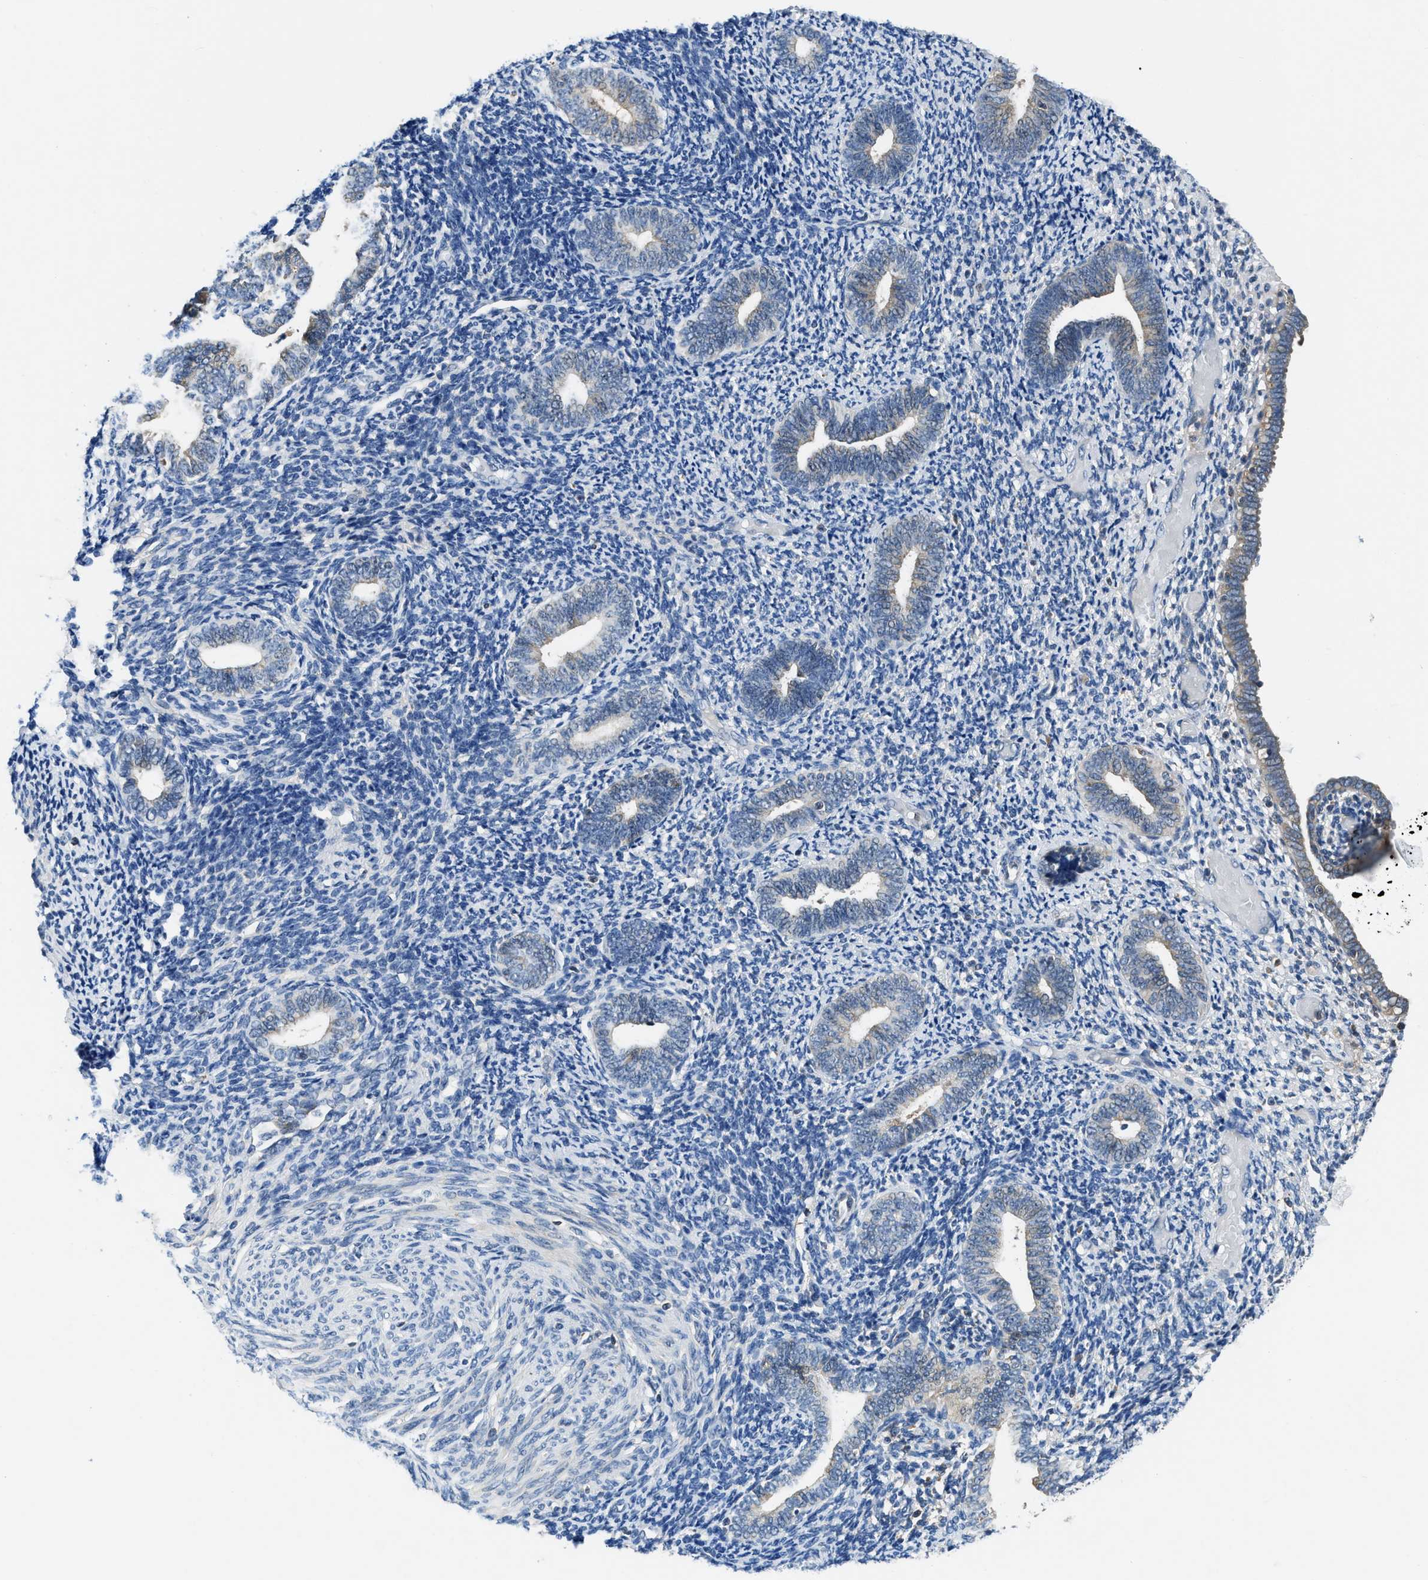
{"staining": {"intensity": "negative", "quantity": "none", "location": "none"}, "tissue": "endometrium", "cell_type": "Cells in endometrial stroma", "image_type": "normal", "snomed": [{"axis": "morphology", "description": "Normal tissue, NOS"}, {"axis": "topography", "description": "Endometrium"}], "caption": "Immunohistochemistry (IHC) of normal endometrium reveals no staining in cells in endometrial stroma.", "gene": "PAFAH2", "patient": {"sex": "female", "age": 66}}